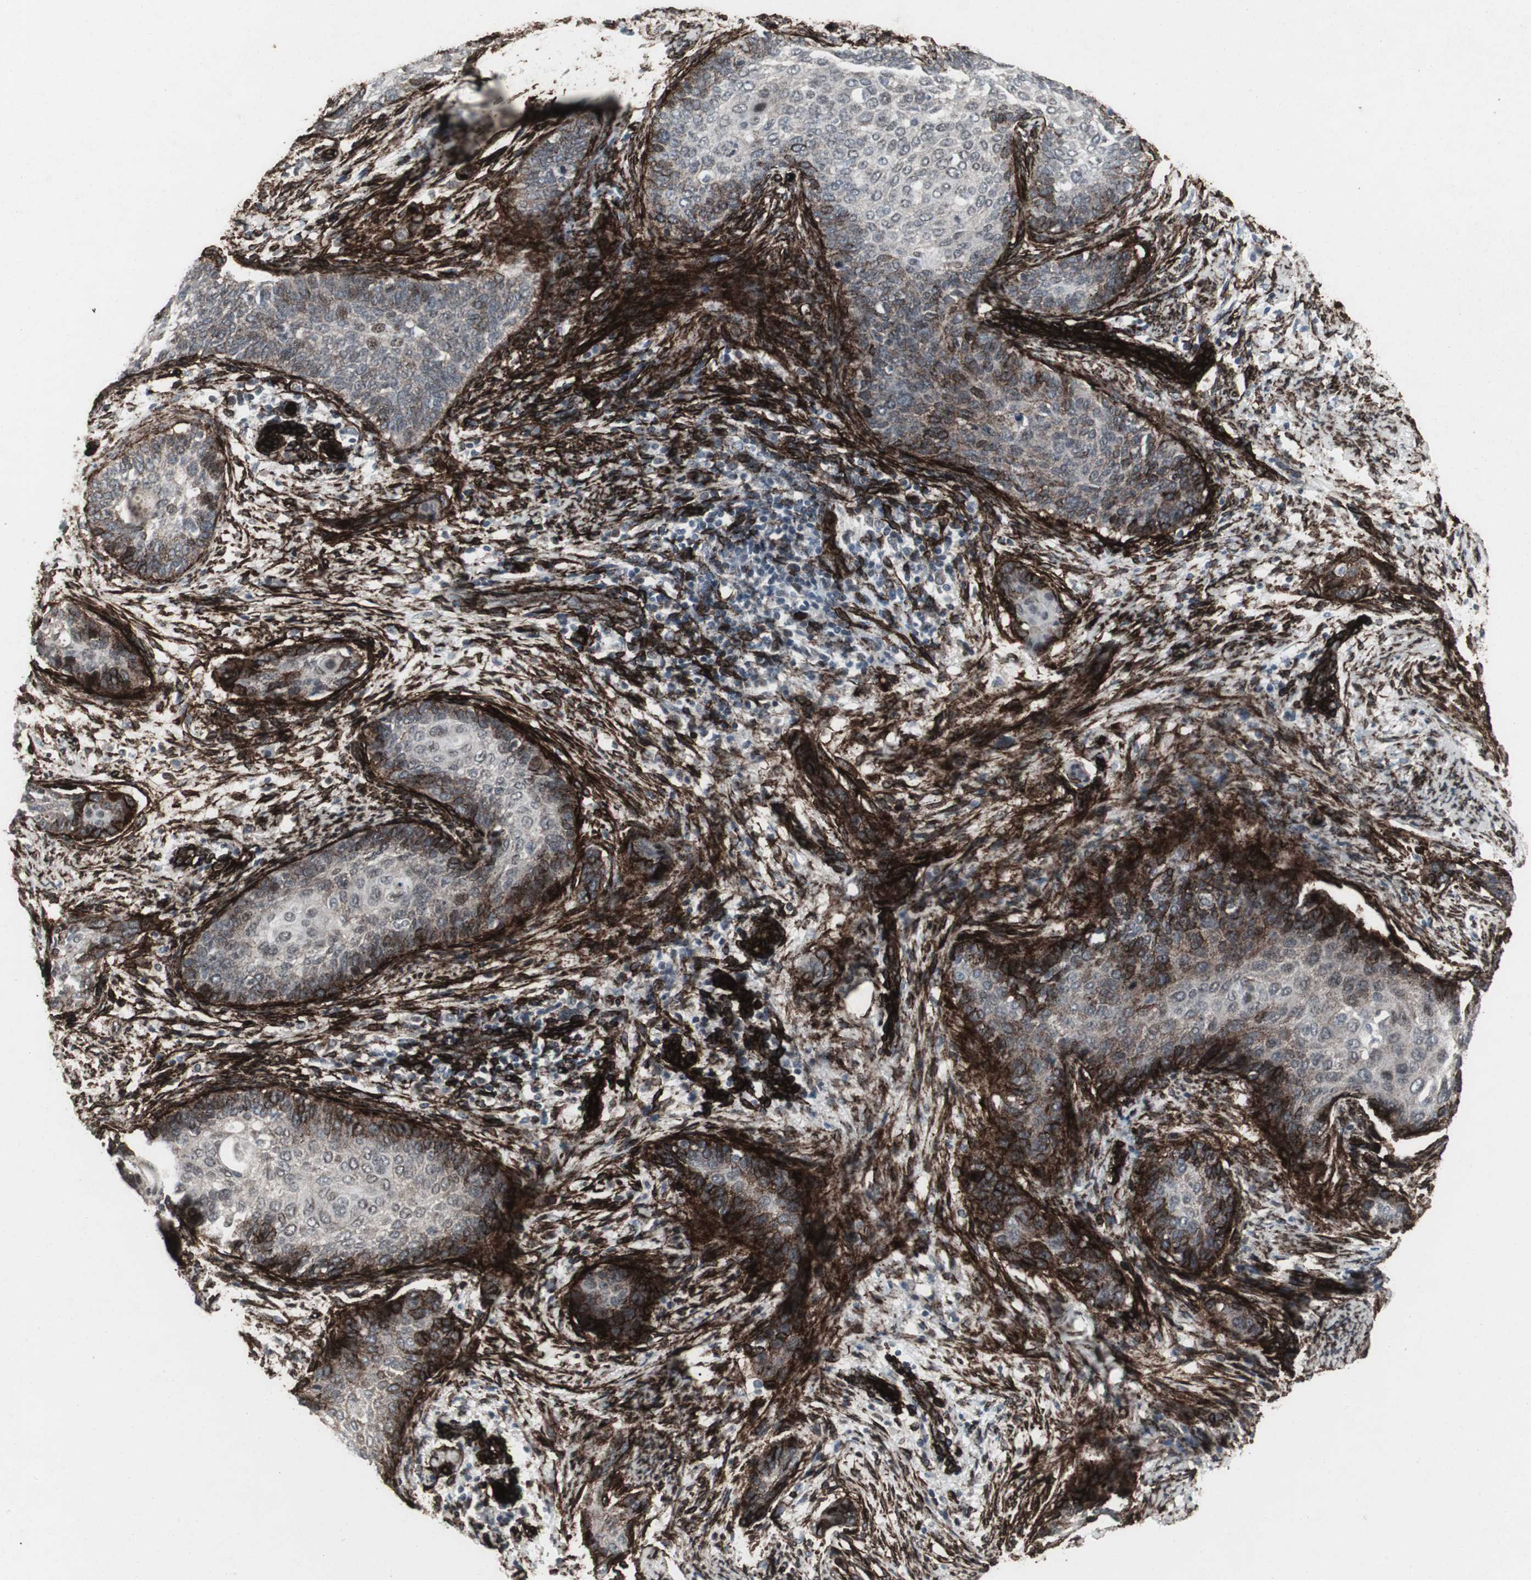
{"staining": {"intensity": "weak", "quantity": "<25%", "location": "nuclear"}, "tissue": "cervical cancer", "cell_type": "Tumor cells", "image_type": "cancer", "snomed": [{"axis": "morphology", "description": "Squamous cell carcinoma, NOS"}, {"axis": "topography", "description": "Cervix"}], "caption": "Immunohistochemistry histopathology image of neoplastic tissue: cervical cancer stained with DAB (3,3'-diaminobenzidine) displays no significant protein staining in tumor cells.", "gene": "PDGFA", "patient": {"sex": "female", "age": 33}}